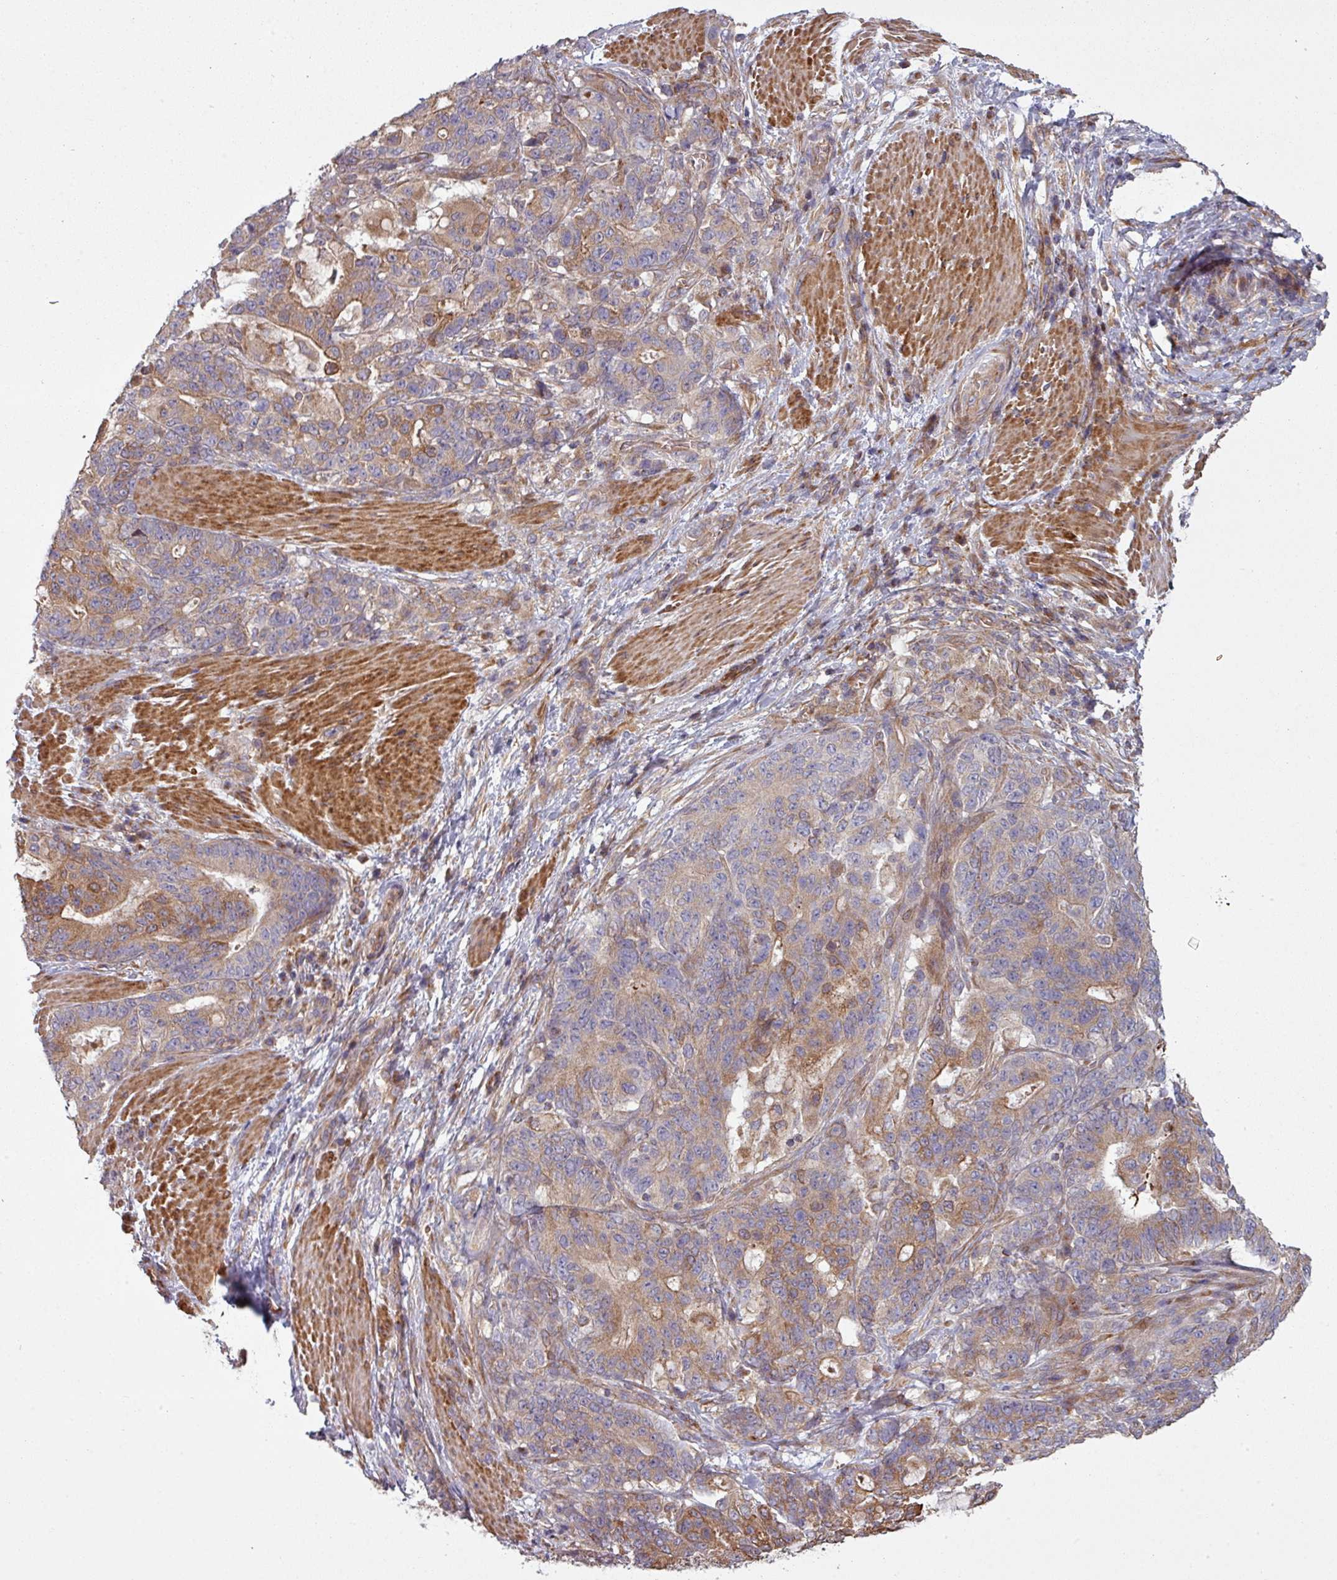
{"staining": {"intensity": "moderate", "quantity": "25%-75%", "location": "cytoplasmic/membranous"}, "tissue": "stomach cancer", "cell_type": "Tumor cells", "image_type": "cancer", "snomed": [{"axis": "morphology", "description": "Normal tissue, NOS"}, {"axis": "morphology", "description": "Adenocarcinoma, NOS"}, {"axis": "topography", "description": "Stomach"}], "caption": "Stomach cancer tissue exhibits moderate cytoplasmic/membranous staining in approximately 25%-75% of tumor cells", "gene": "SNRNP25", "patient": {"sex": "female", "age": 64}}